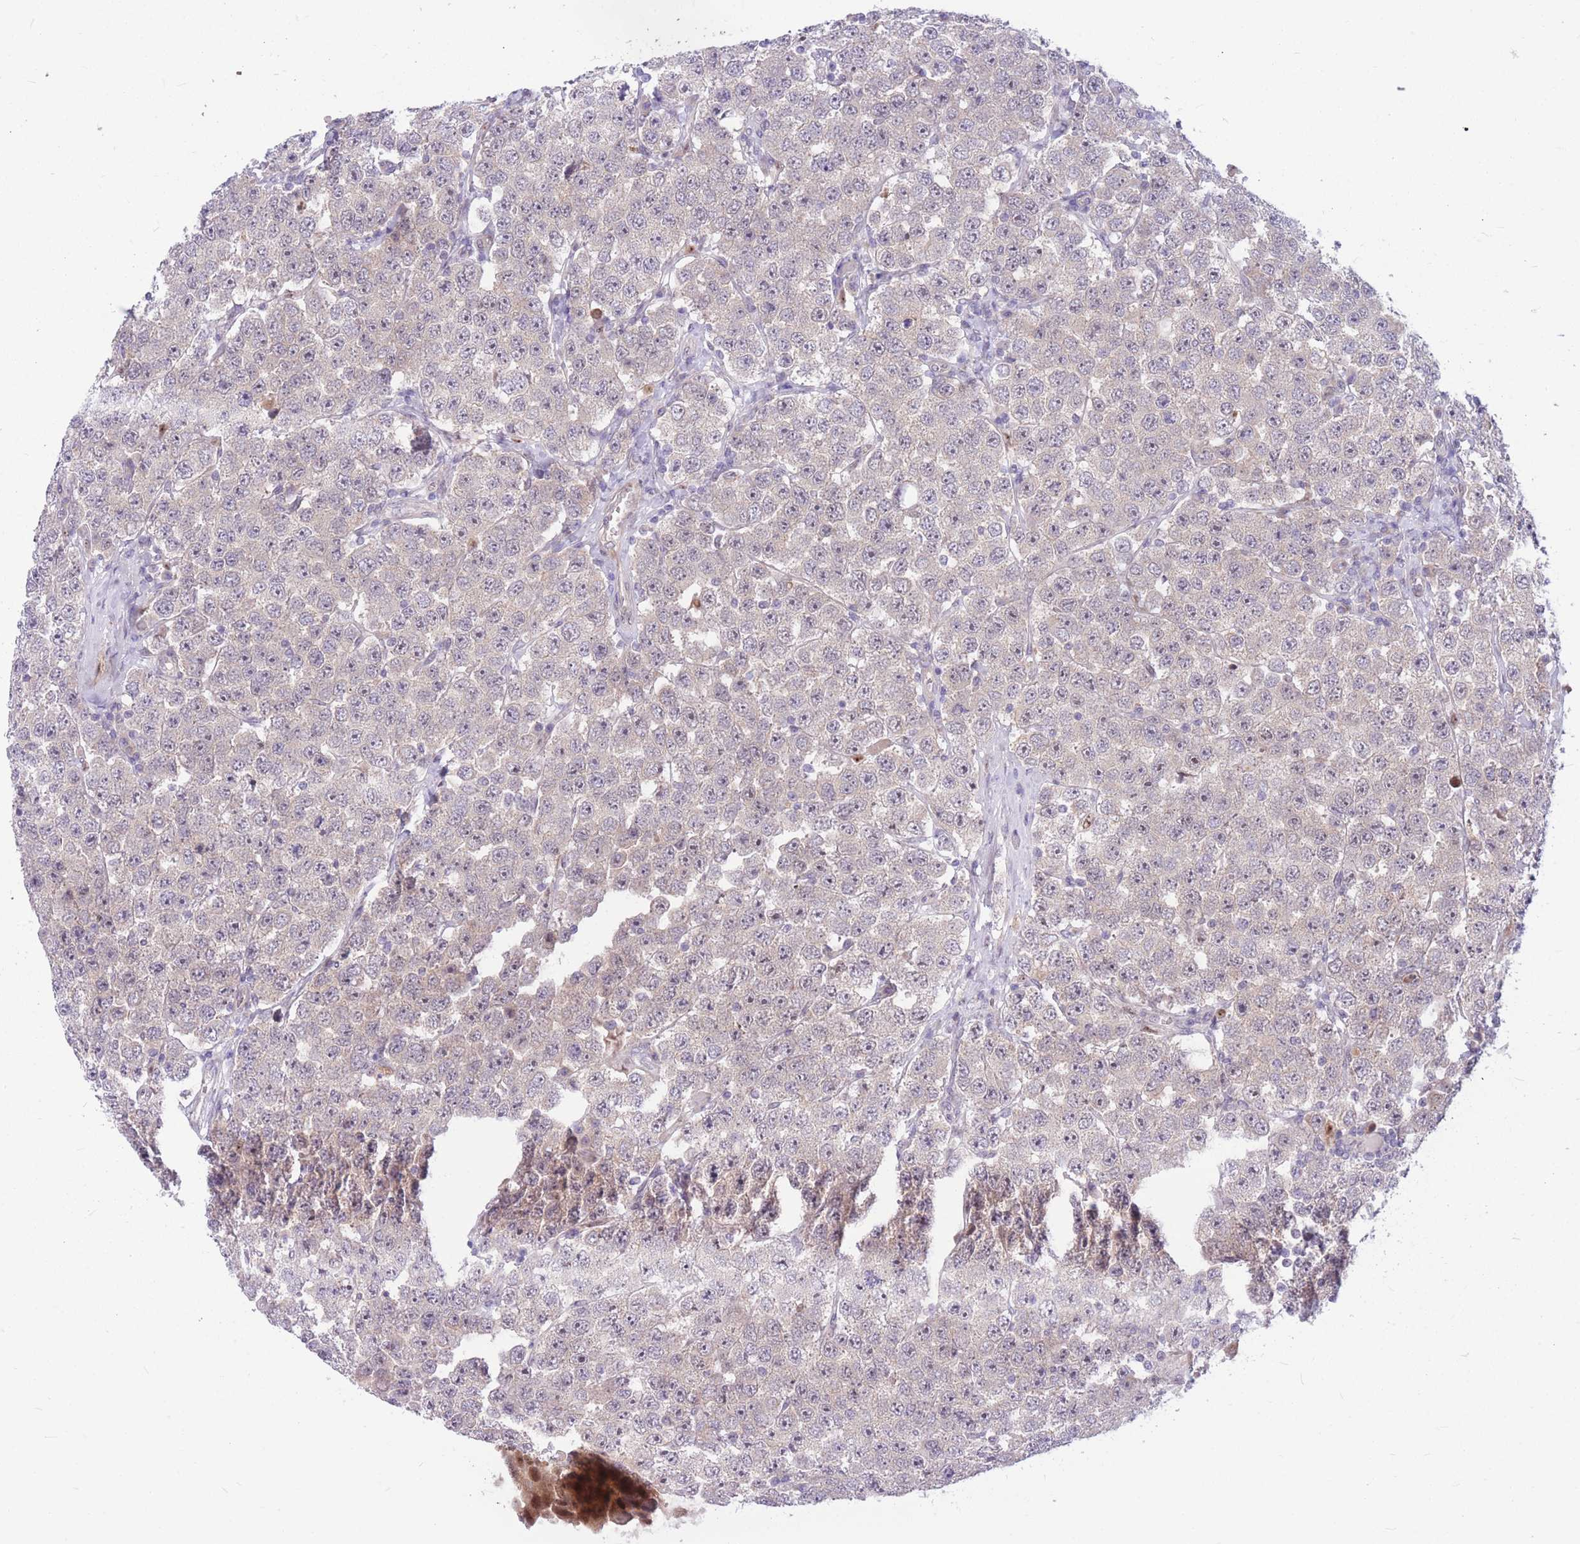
{"staining": {"intensity": "moderate", "quantity": "25%-75%", "location": "cytoplasmic/membranous,nuclear"}, "tissue": "testis cancer", "cell_type": "Tumor cells", "image_type": "cancer", "snomed": [{"axis": "morphology", "description": "Seminoma, NOS"}, {"axis": "topography", "description": "Testis"}], "caption": "IHC staining of testis cancer (seminoma), which demonstrates medium levels of moderate cytoplasmic/membranous and nuclear positivity in about 25%-75% of tumor cells indicating moderate cytoplasmic/membranous and nuclear protein positivity. The staining was performed using DAB (brown) for protein detection and nuclei were counterstained in hematoxylin (blue).", "gene": "ERCC2", "patient": {"sex": "male", "age": 28}}